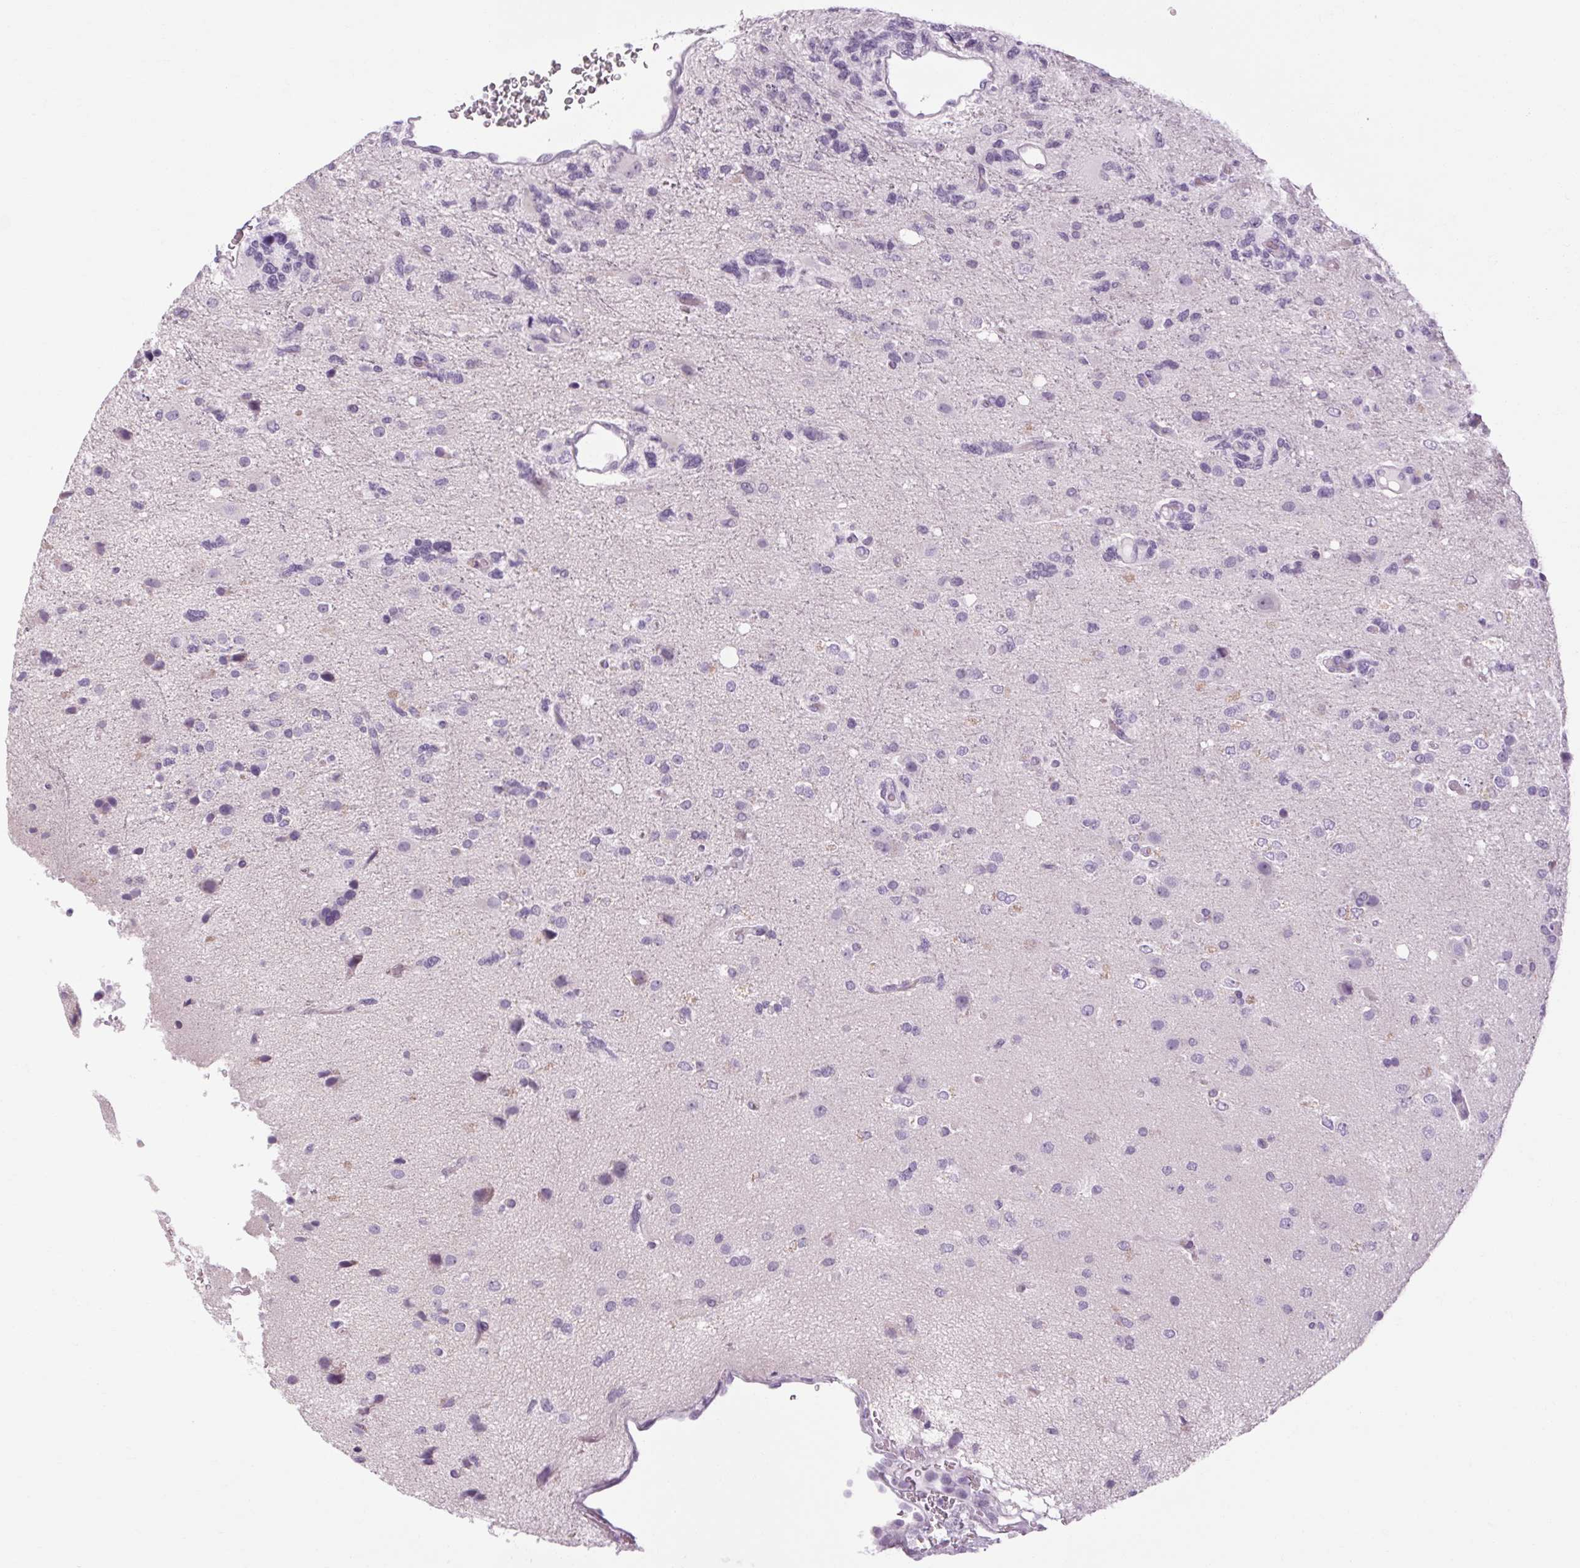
{"staining": {"intensity": "negative", "quantity": "none", "location": "none"}, "tissue": "glioma", "cell_type": "Tumor cells", "image_type": "cancer", "snomed": [{"axis": "morphology", "description": "Glioma, malignant, High grade"}, {"axis": "topography", "description": "Brain"}], "caption": "This photomicrograph is of malignant glioma (high-grade) stained with immunohistochemistry to label a protein in brown with the nuclei are counter-stained blue. There is no positivity in tumor cells.", "gene": "KLHL40", "patient": {"sex": "female", "age": 71}}